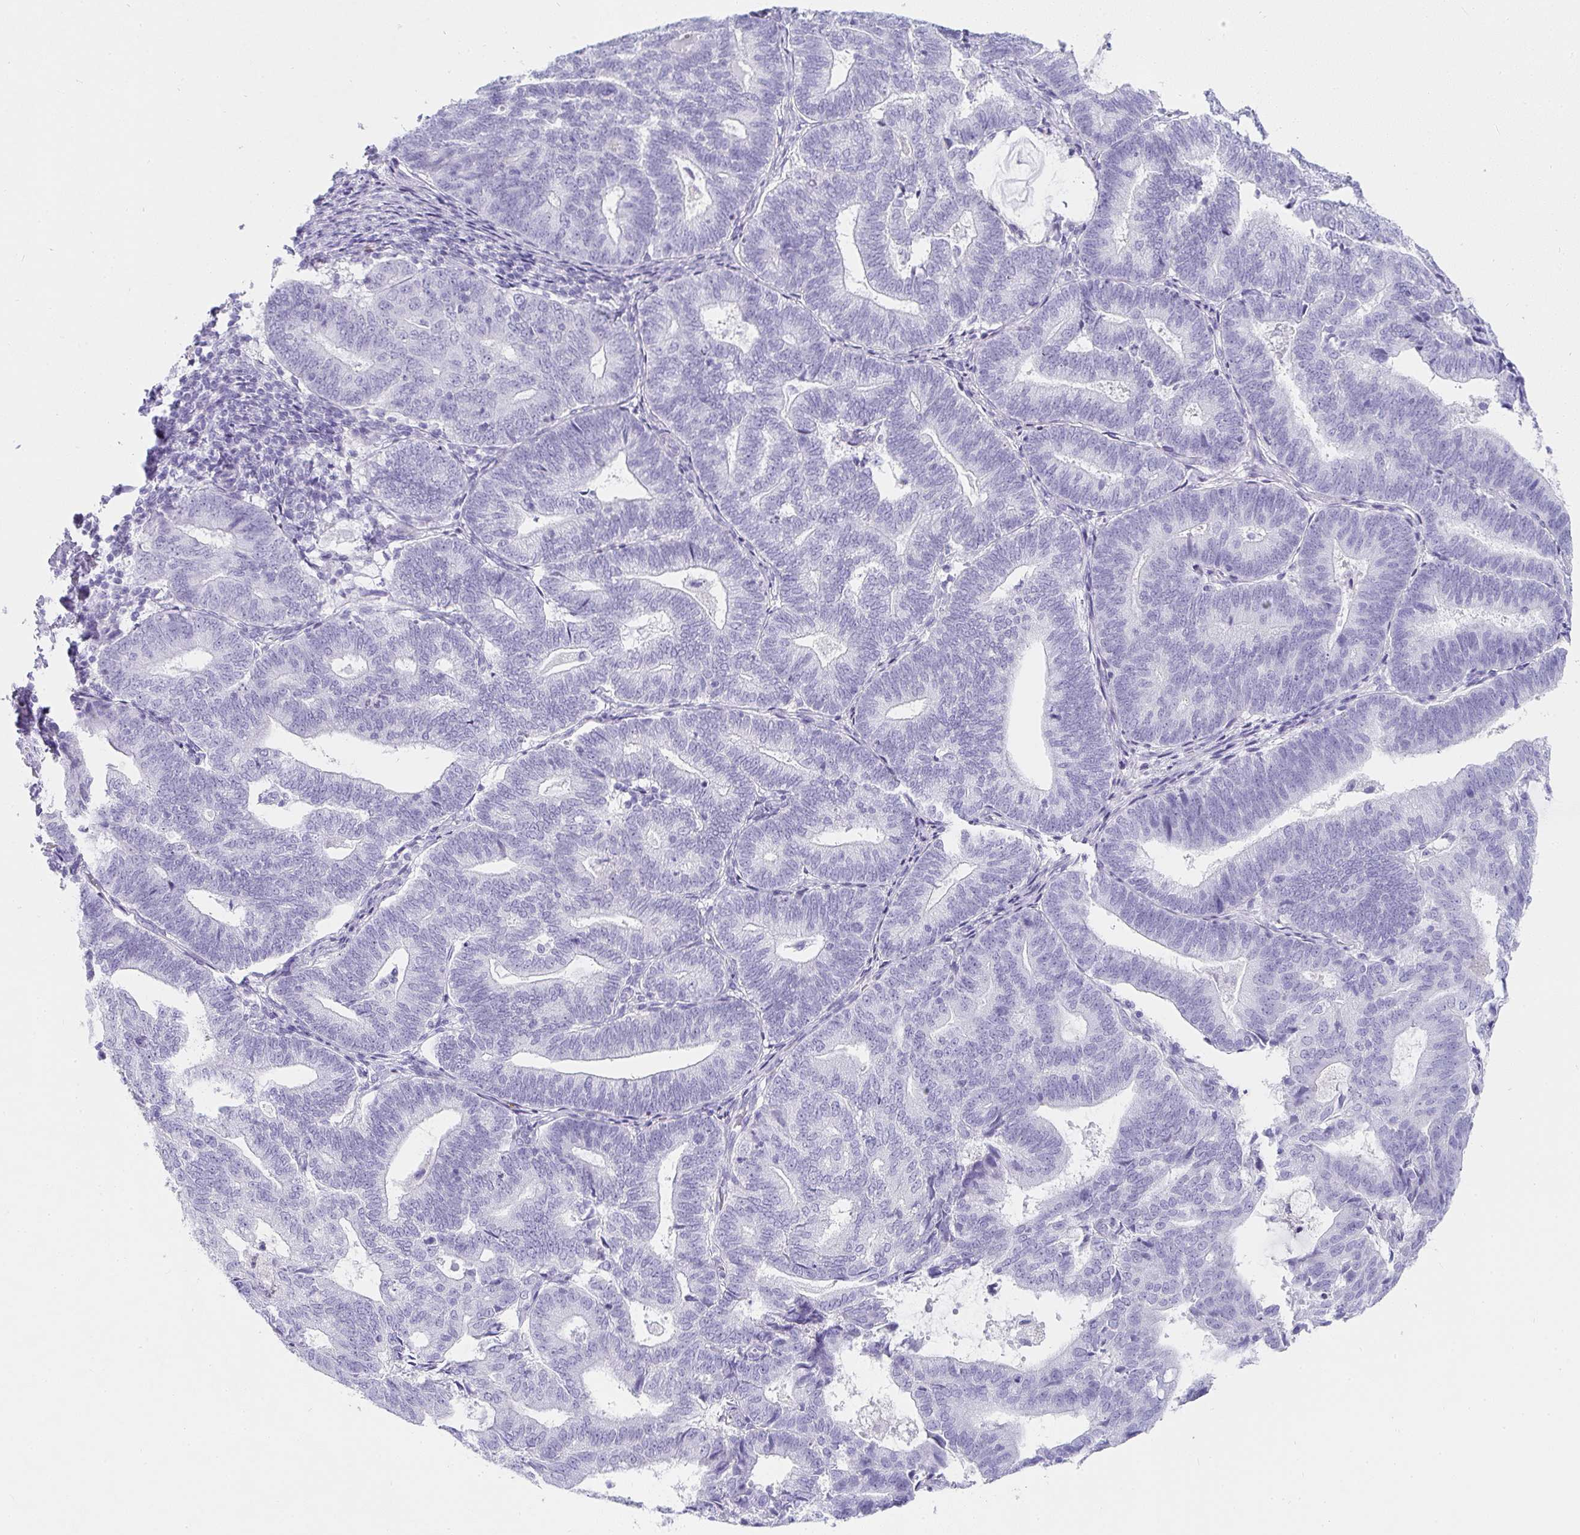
{"staining": {"intensity": "negative", "quantity": "none", "location": "none"}, "tissue": "endometrial cancer", "cell_type": "Tumor cells", "image_type": "cancer", "snomed": [{"axis": "morphology", "description": "Adenocarcinoma, NOS"}, {"axis": "topography", "description": "Endometrium"}], "caption": "An immunohistochemistry (IHC) image of endometrial cancer is shown. There is no staining in tumor cells of endometrial cancer.", "gene": "PRND", "patient": {"sex": "female", "age": 70}}